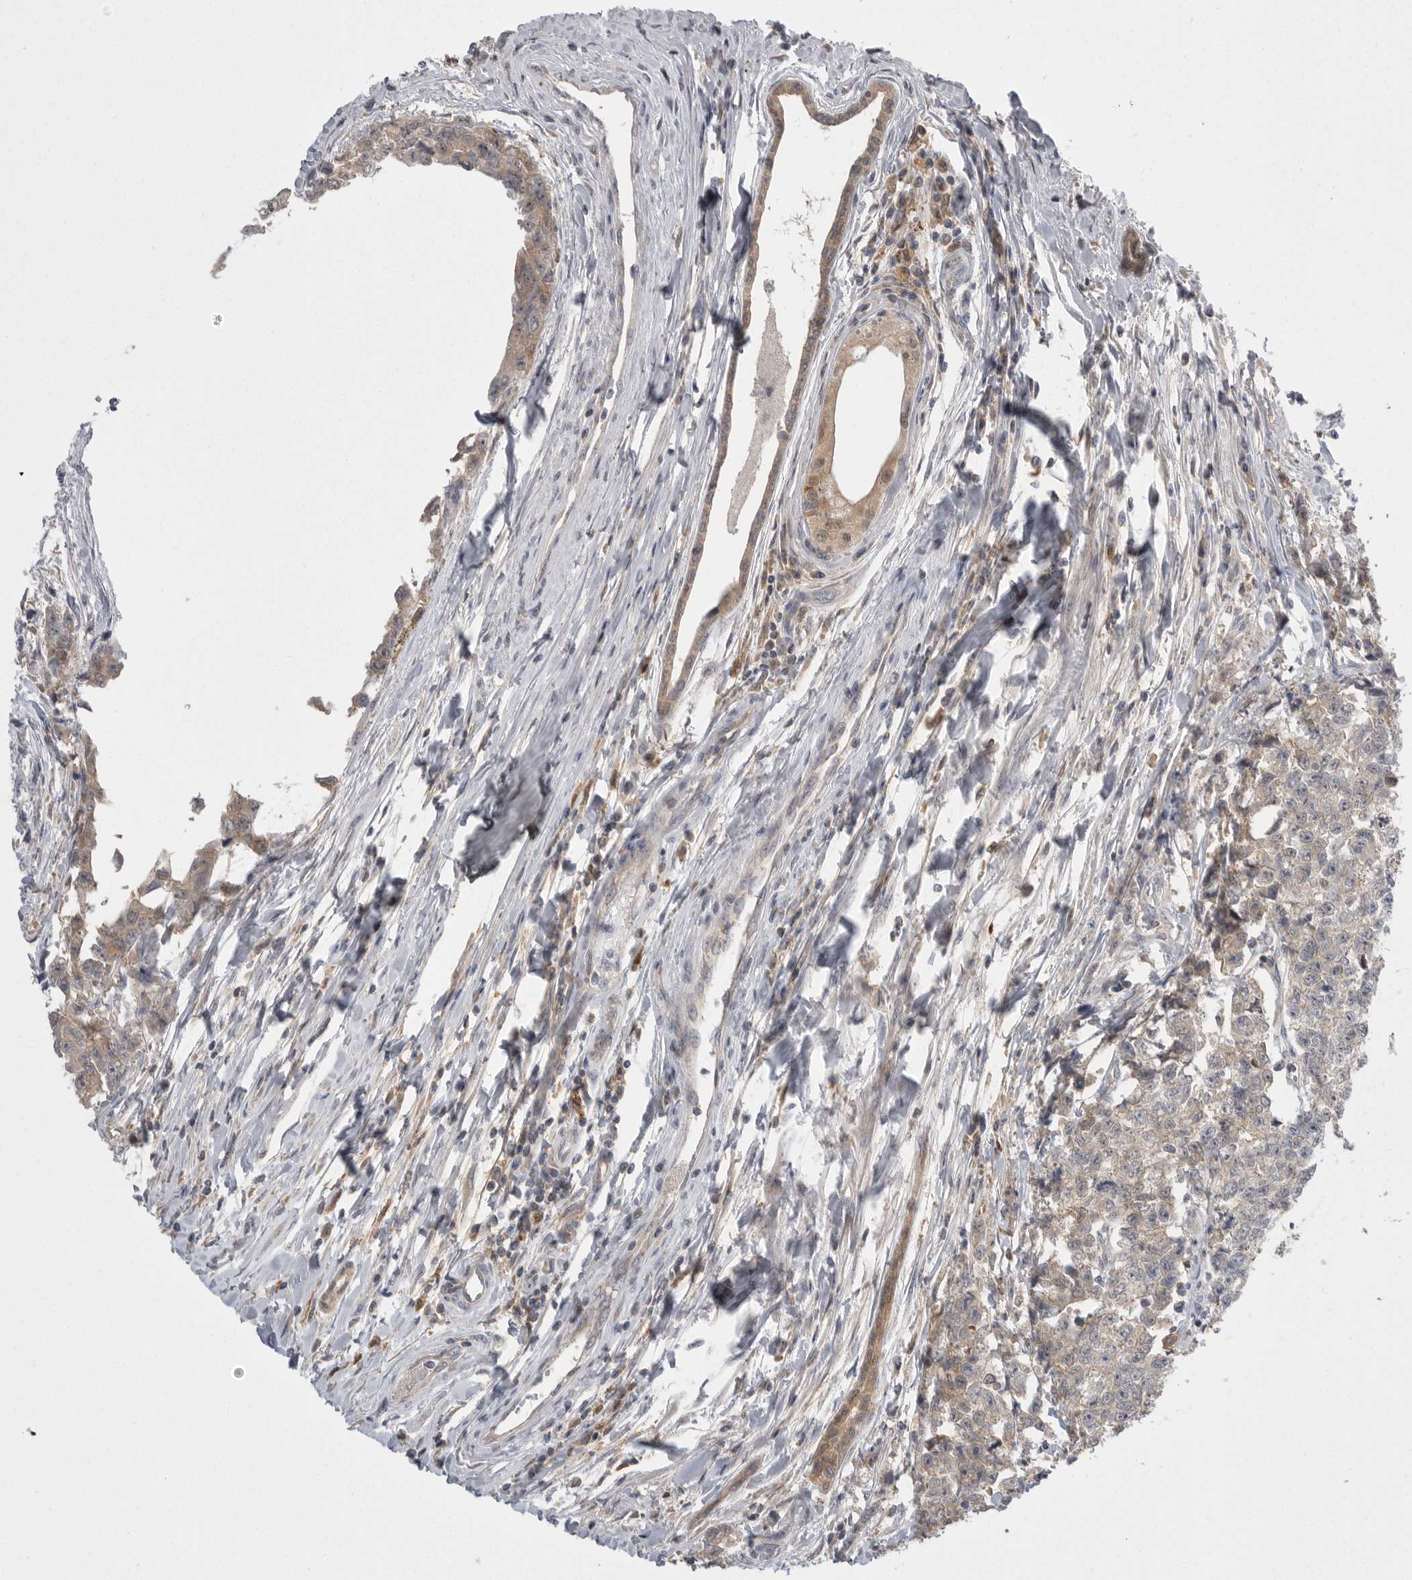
{"staining": {"intensity": "negative", "quantity": "none", "location": "none"}, "tissue": "testis cancer", "cell_type": "Tumor cells", "image_type": "cancer", "snomed": [{"axis": "morphology", "description": "Carcinoma, Embryonal, NOS"}, {"axis": "topography", "description": "Testis"}], "caption": "This is an immunohistochemistry histopathology image of testis cancer. There is no positivity in tumor cells.", "gene": "KYAT3", "patient": {"sex": "male", "age": 28}}